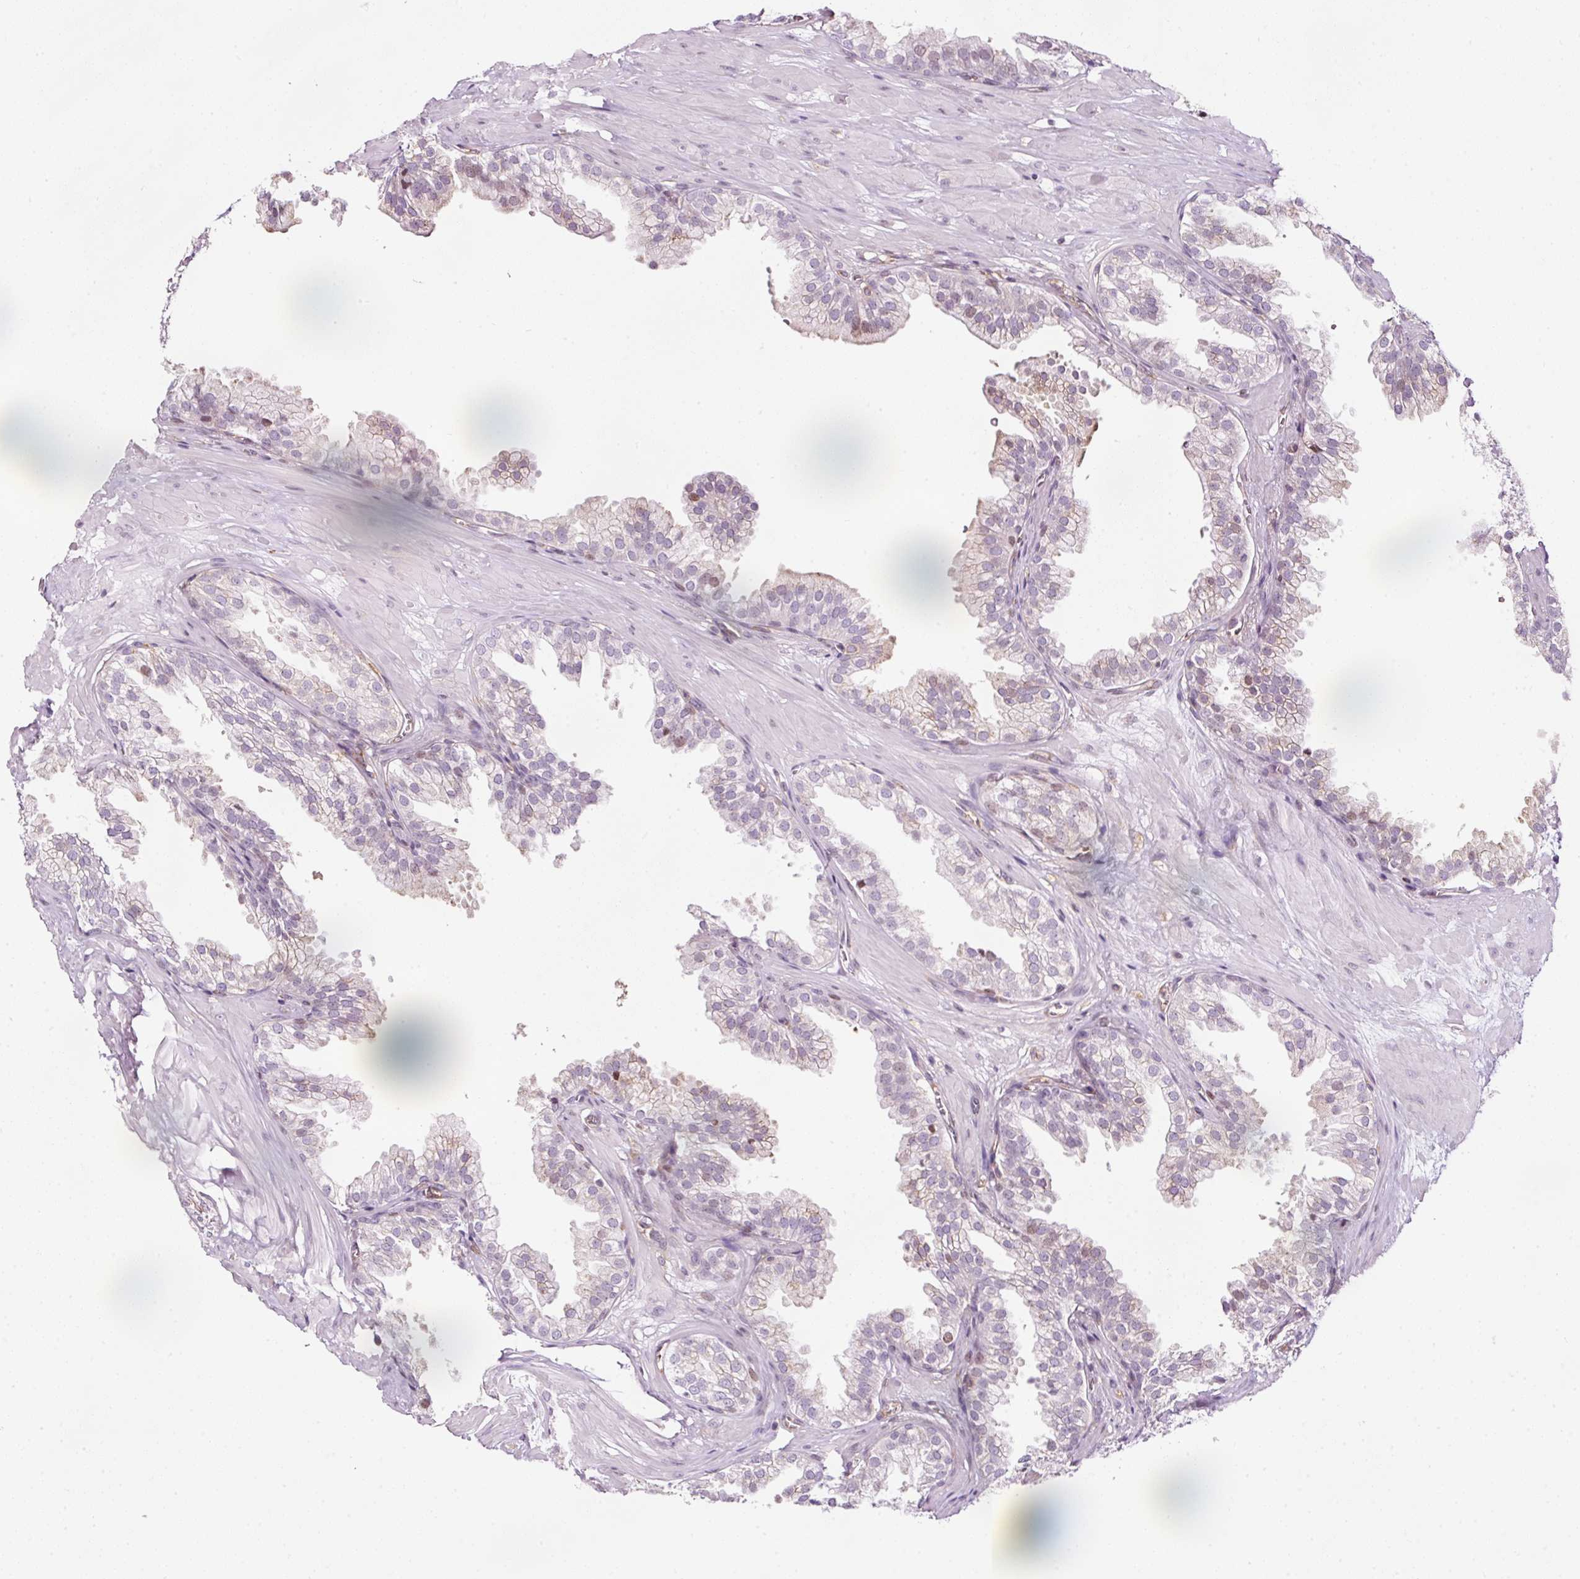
{"staining": {"intensity": "weak", "quantity": "<25%", "location": "cytoplasmic/membranous"}, "tissue": "prostate", "cell_type": "Glandular cells", "image_type": "normal", "snomed": [{"axis": "morphology", "description": "Normal tissue, NOS"}, {"axis": "topography", "description": "Prostate"}, {"axis": "topography", "description": "Peripheral nerve tissue"}], "caption": "Glandular cells show no significant staining in unremarkable prostate. (DAB (3,3'-diaminobenzidine) immunohistochemistry (IHC) visualized using brightfield microscopy, high magnification).", "gene": "SCNM1", "patient": {"sex": "male", "age": 55}}